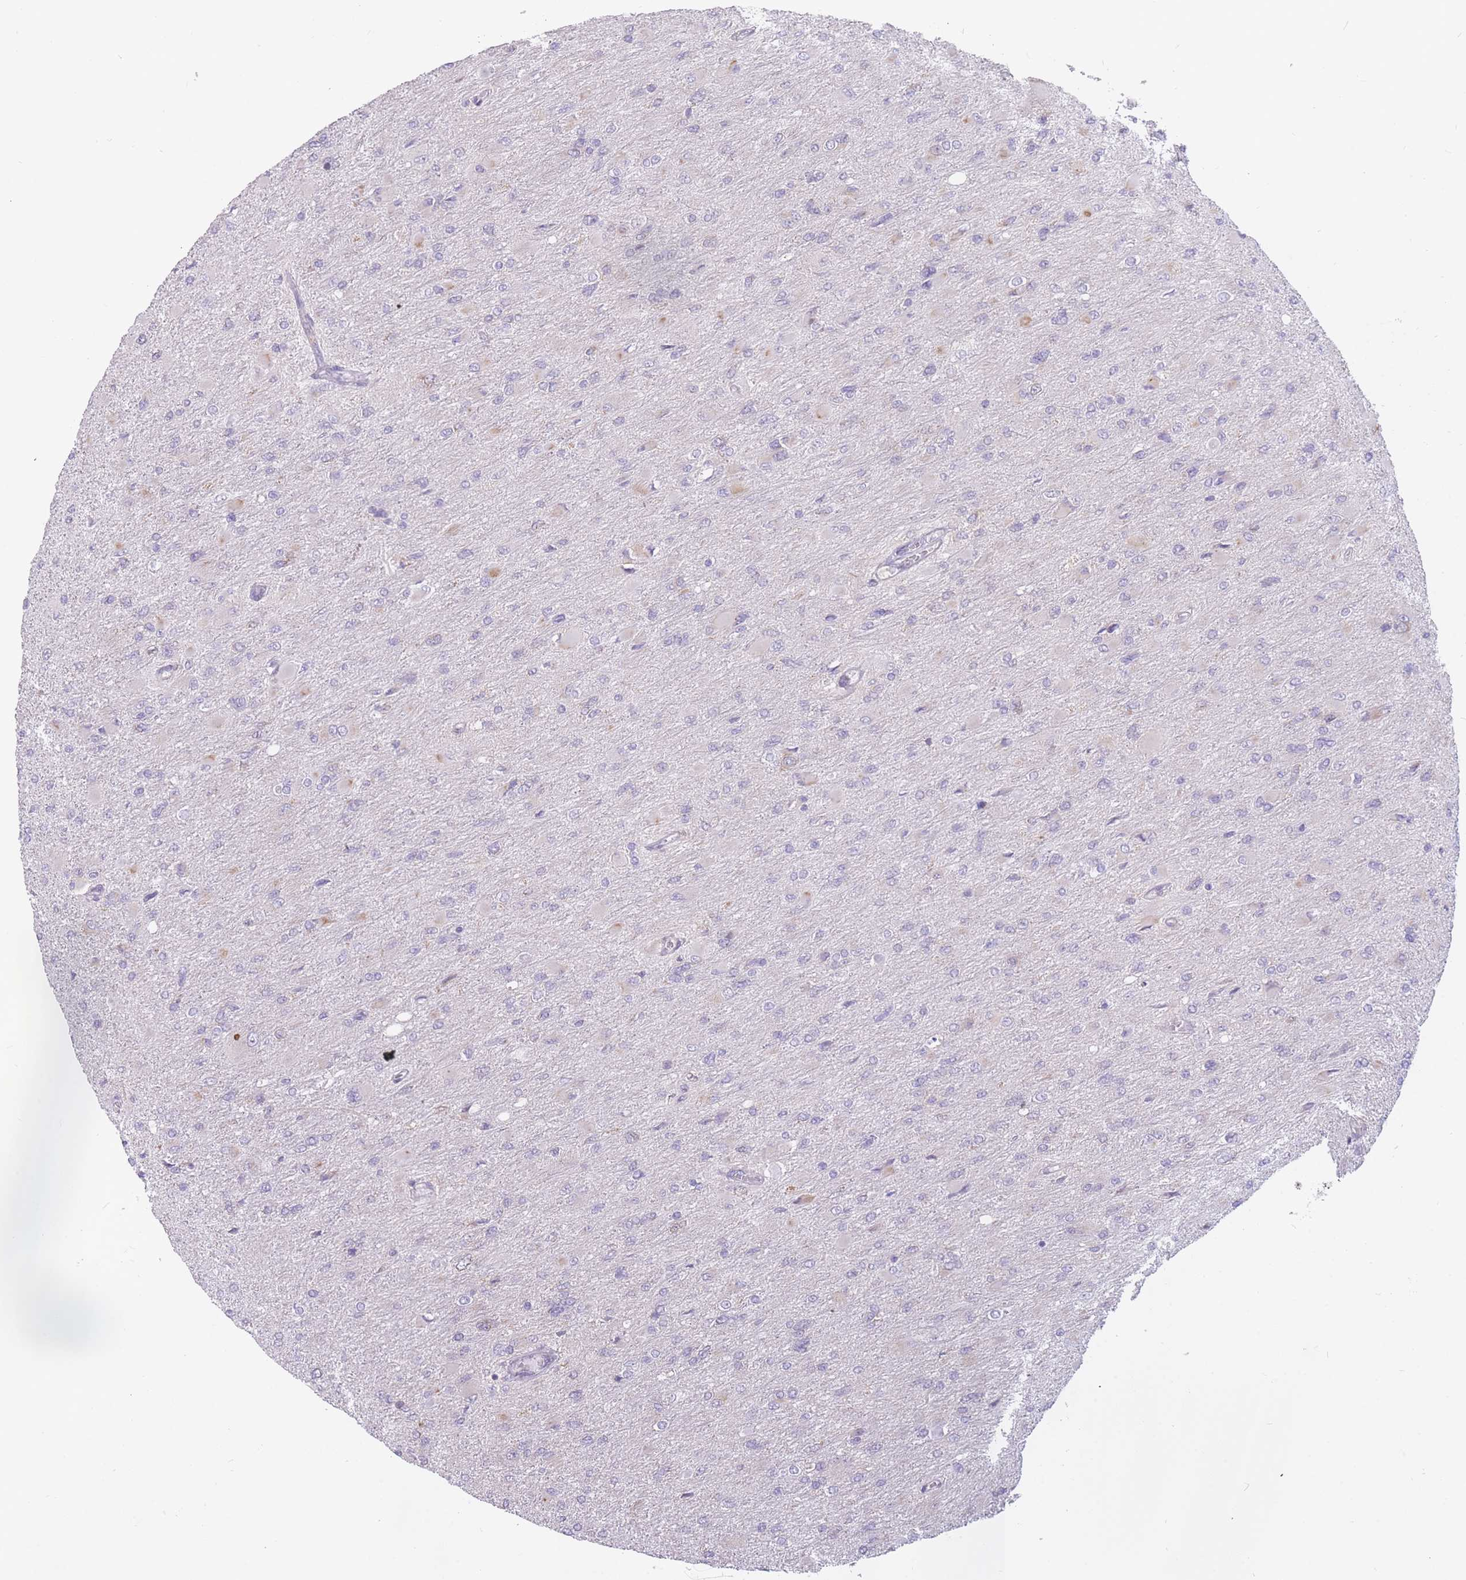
{"staining": {"intensity": "negative", "quantity": "none", "location": "none"}, "tissue": "glioma", "cell_type": "Tumor cells", "image_type": "cancer", "snomed": [{"axis": "morphology", "description": "Glioma, malignant, High grade"}, {"axis": "topography", "description": "Cerebral cortex"}], "caption": "An IHC photomicrograph of high-grade glioma (malignant) is shown. There is no staining in tumor cells of high-grade glioma (malignant).", "gene": "TRAPPC5", "patient": {"sex": "female", "age": 36}}